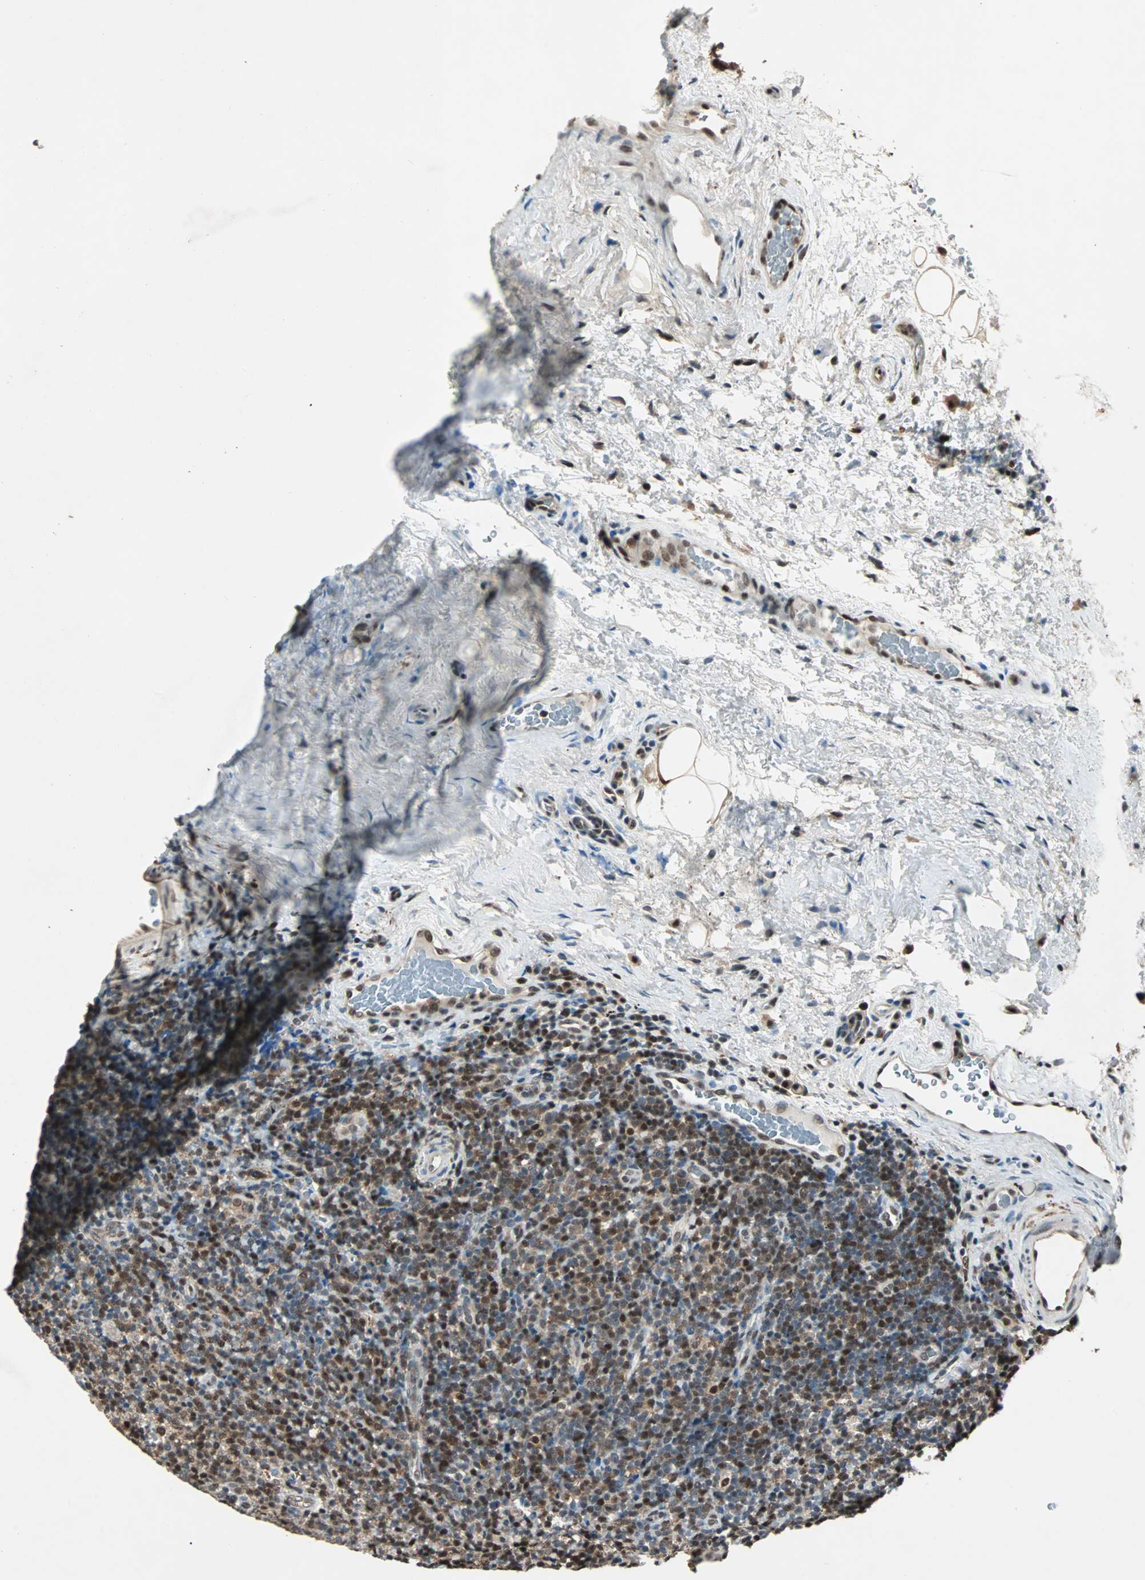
{"staining": {"intensity": "strong", "quantity": ">75%", "location": "cytoplasmic/membranous,nuclear"}, "tissue": "lymphoma", "cell_type": "Tumor cells", "image_type": "cancer", "snomed": [{"axis": "morphology", "description": "Malignant lymphoma, non-Hodgkin's type, High grade"}, {"axis": "topography", "description": "Tonsil"}], "caption": "Lymphoma tissue shows strong cytoplasmic/membranous and nuclear positivity in about >75% of tumor cells", "gene": "ACLY", "patient": {"sex": "female", "age": 36}}